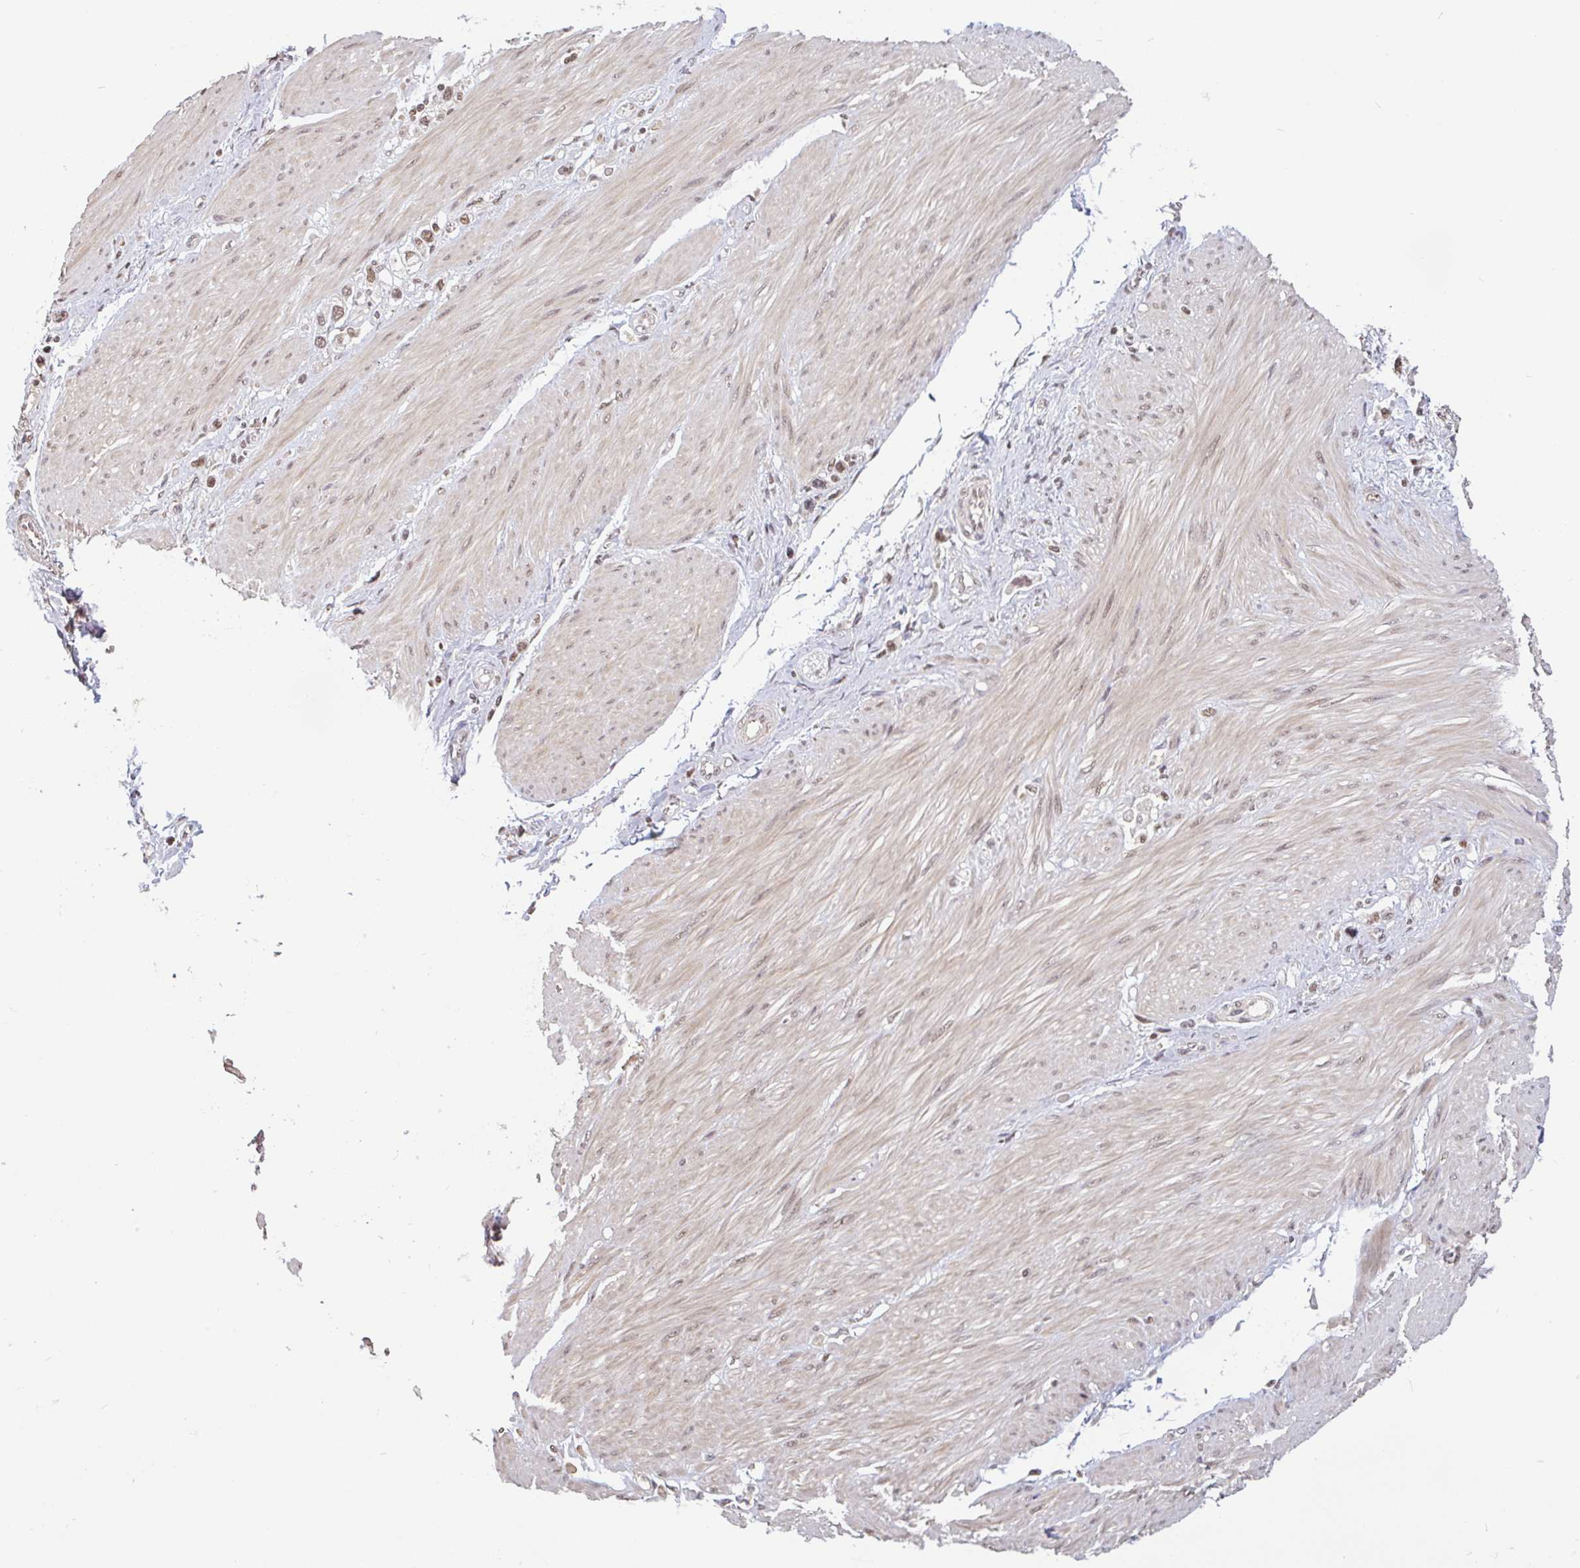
{"staining": {"intensity": "moderate", "quantity": ">75%", "location": "nuclear"}, "tissue": "stomach cancer", "cell_type": "Tumor cells", "image_type": "cancer", "snomed": [{"axis": "morphology", "description": "Adenocarcinoma, NOS"}, {"axis": "topography", "description": "Stomach"}], "caption": "DAB (3,3'-diaminobenzidine) immunohistochemical staining of human stomach cancer (adenocarcinoma) demonstrates moderate nuclear protein staining in about >75% of tumor cells.", "gene": "DR1", "patient": {"sex": "female", "age": 65}}